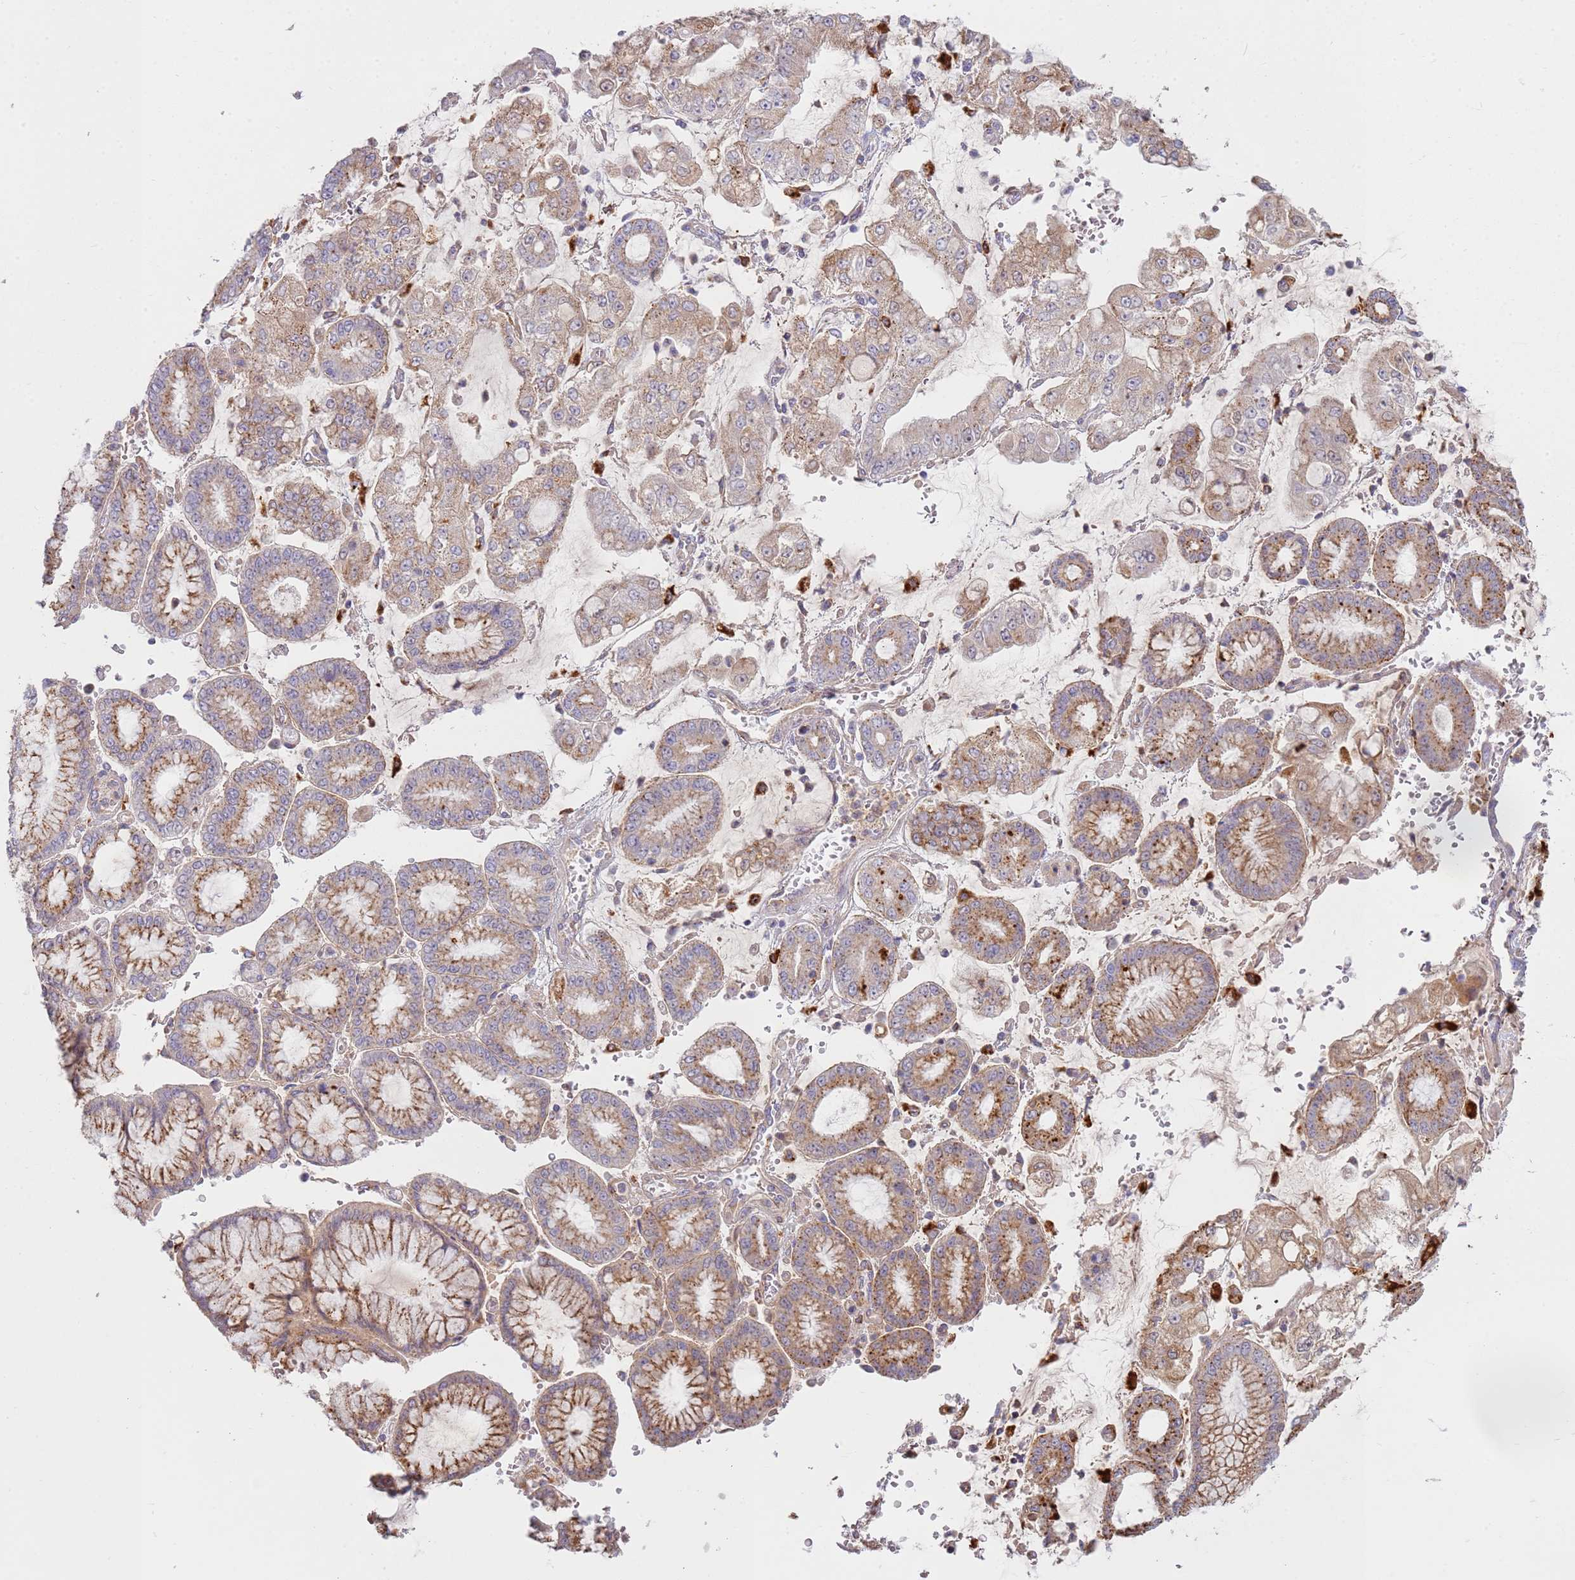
{"staining": {"intensity": "moderate", "quantity": ">75%", "location": "cytoplasmic/membranous"}, "tissue": "stomach cancer", "cell_type": "Tumor cells", "image_type": "cancer", "snomed": [{"axis": "morphology", "description": "Adenocarcinoma, NOS"}, {"axis": "topography", "description": "Stomach"}], "caption": "Brown immunohistochemical staining in stomach cancer displays moderate cytoplasmic/membranous staining in about >75% of tumor cells. (DAB IHC with brightfield microscopy, high magnification).", "gene": "TMEM229B", "patient": {"sex": "male", "age": 76}}